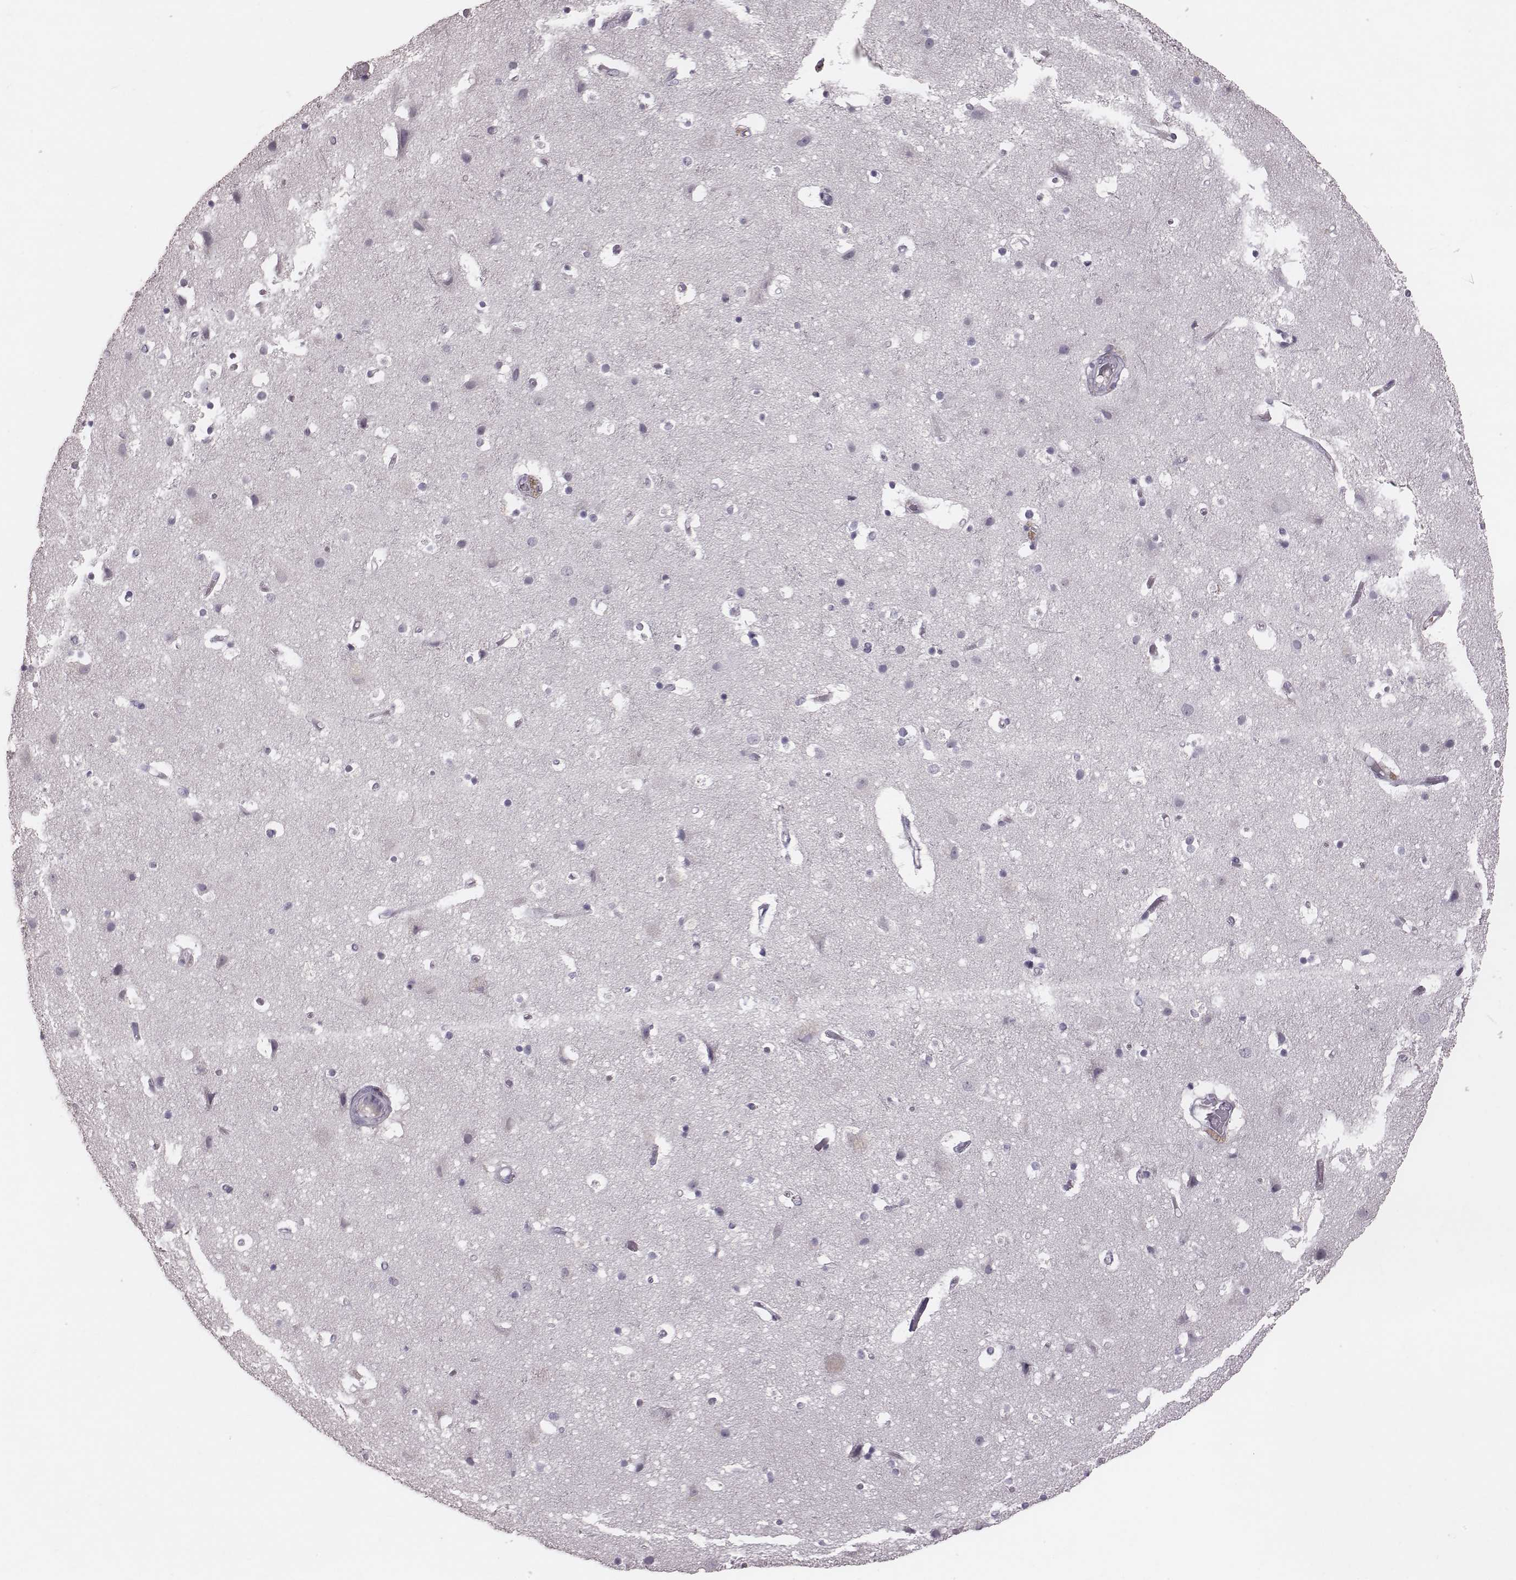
{"staining": {"intensity": "negative", "quantity": "none", "location": "none"}, "tissue": "cerebral cortex", "cell_type": "Endothelial cells", "image_type": "normal", "snomed": [{"axis": "morphology", "description": "Normal tissue, NOS"}, {"axis": "topography", "description": "Cerebral cortex"}], "caption": "IHC photomicrograph of normal cerebral cortex: human cerebral cortex stained with DAB exhibits no significant protein staining in endothelial cells.", "gene": "CFTR", "patient": {"sex": "female", "age": 52}}